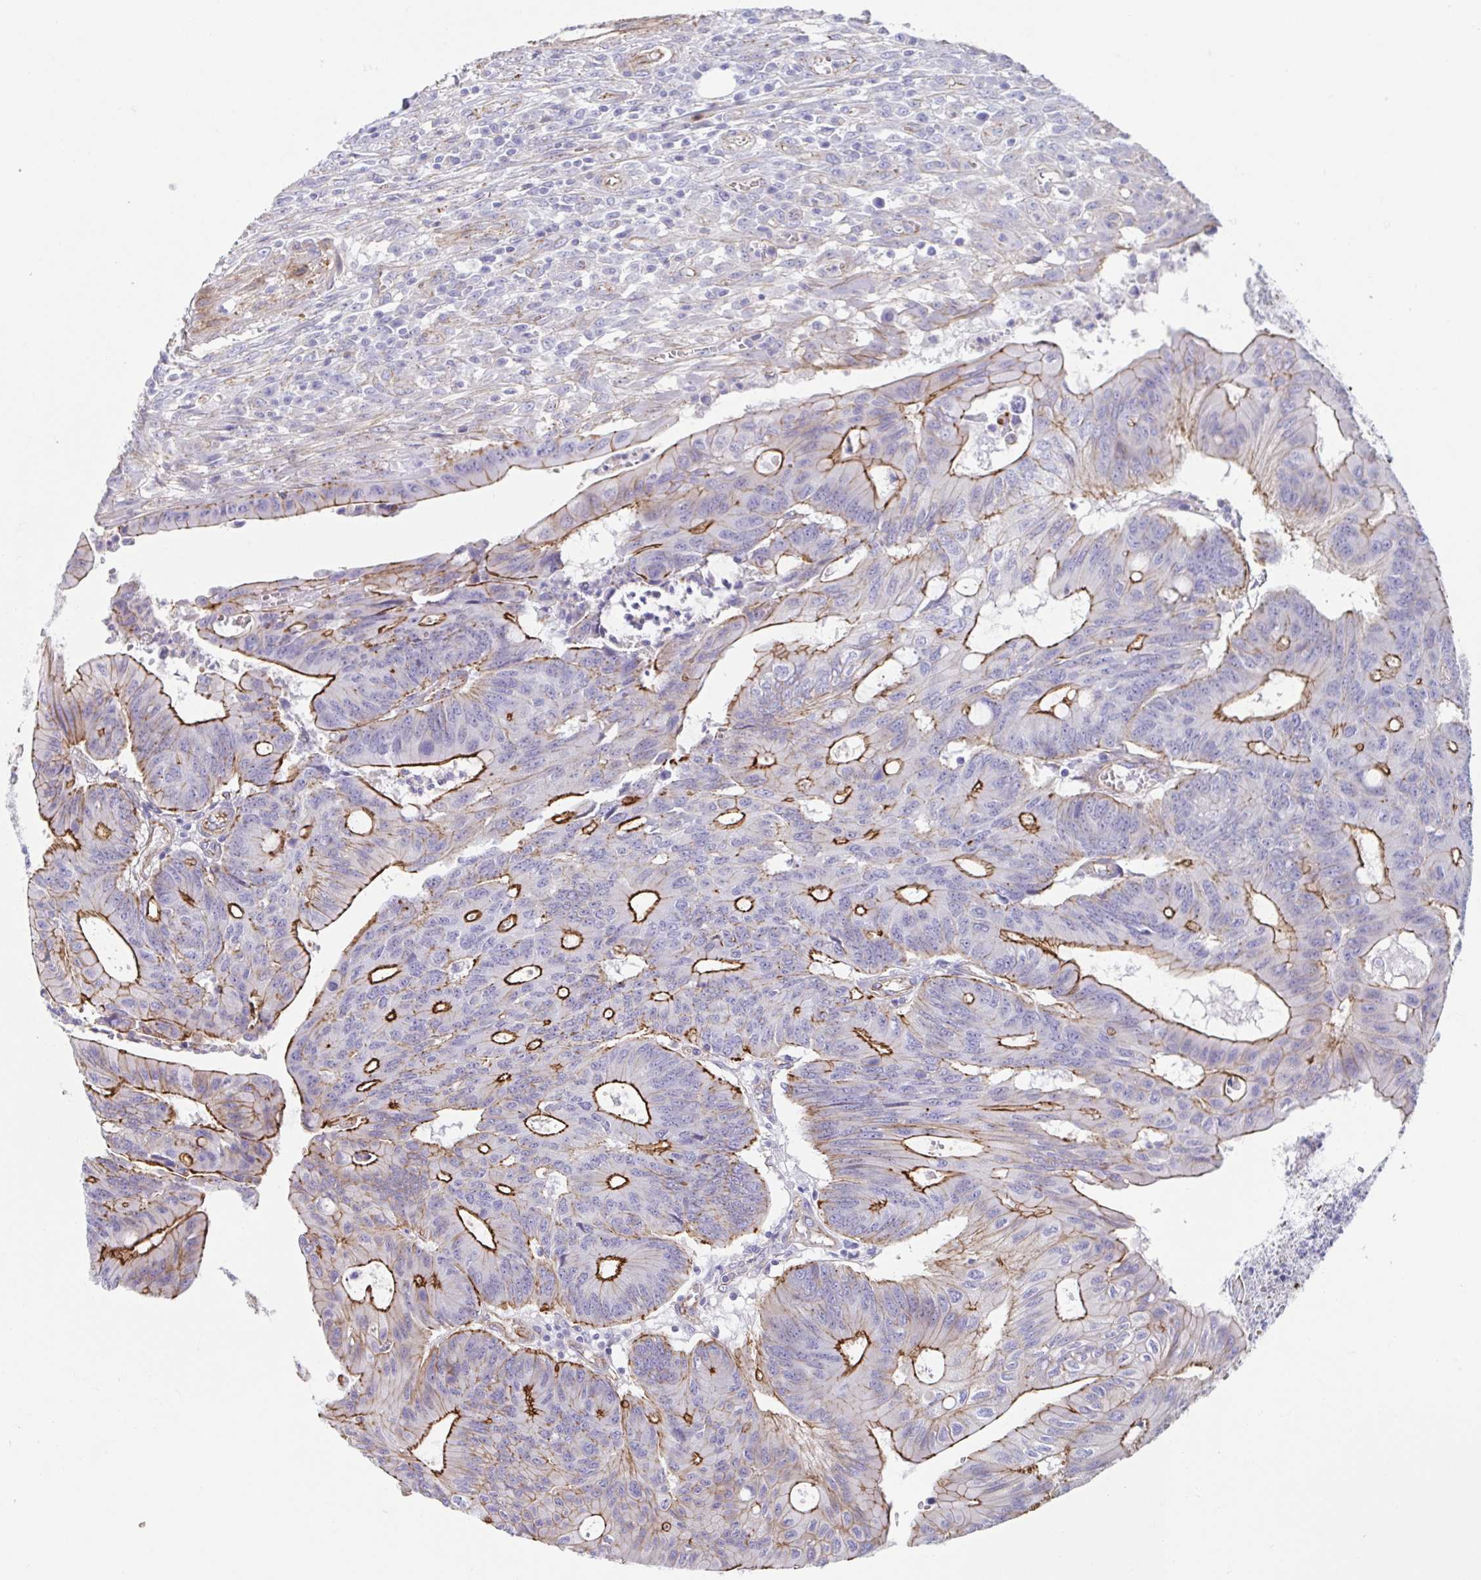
{"staining": {"intensity": "strong", "quantity": "25%-75%", "location": "cytoplasmic/membranous"}, "tissue": "colorectal cancer", "cell_type": "Tumor cells", "image_type": "cancer", "snomed": [{"axis": "morphology", "description": "Adenocarcinoma, NOS"}, {"axis": "topography", "description": "Colon"}], "caption": "Colorectal cancer stained with a protein marker shows strong staining in tumor cells.", "gene": "TRAM2", "patient": {"sex": "male", "age": 65}}